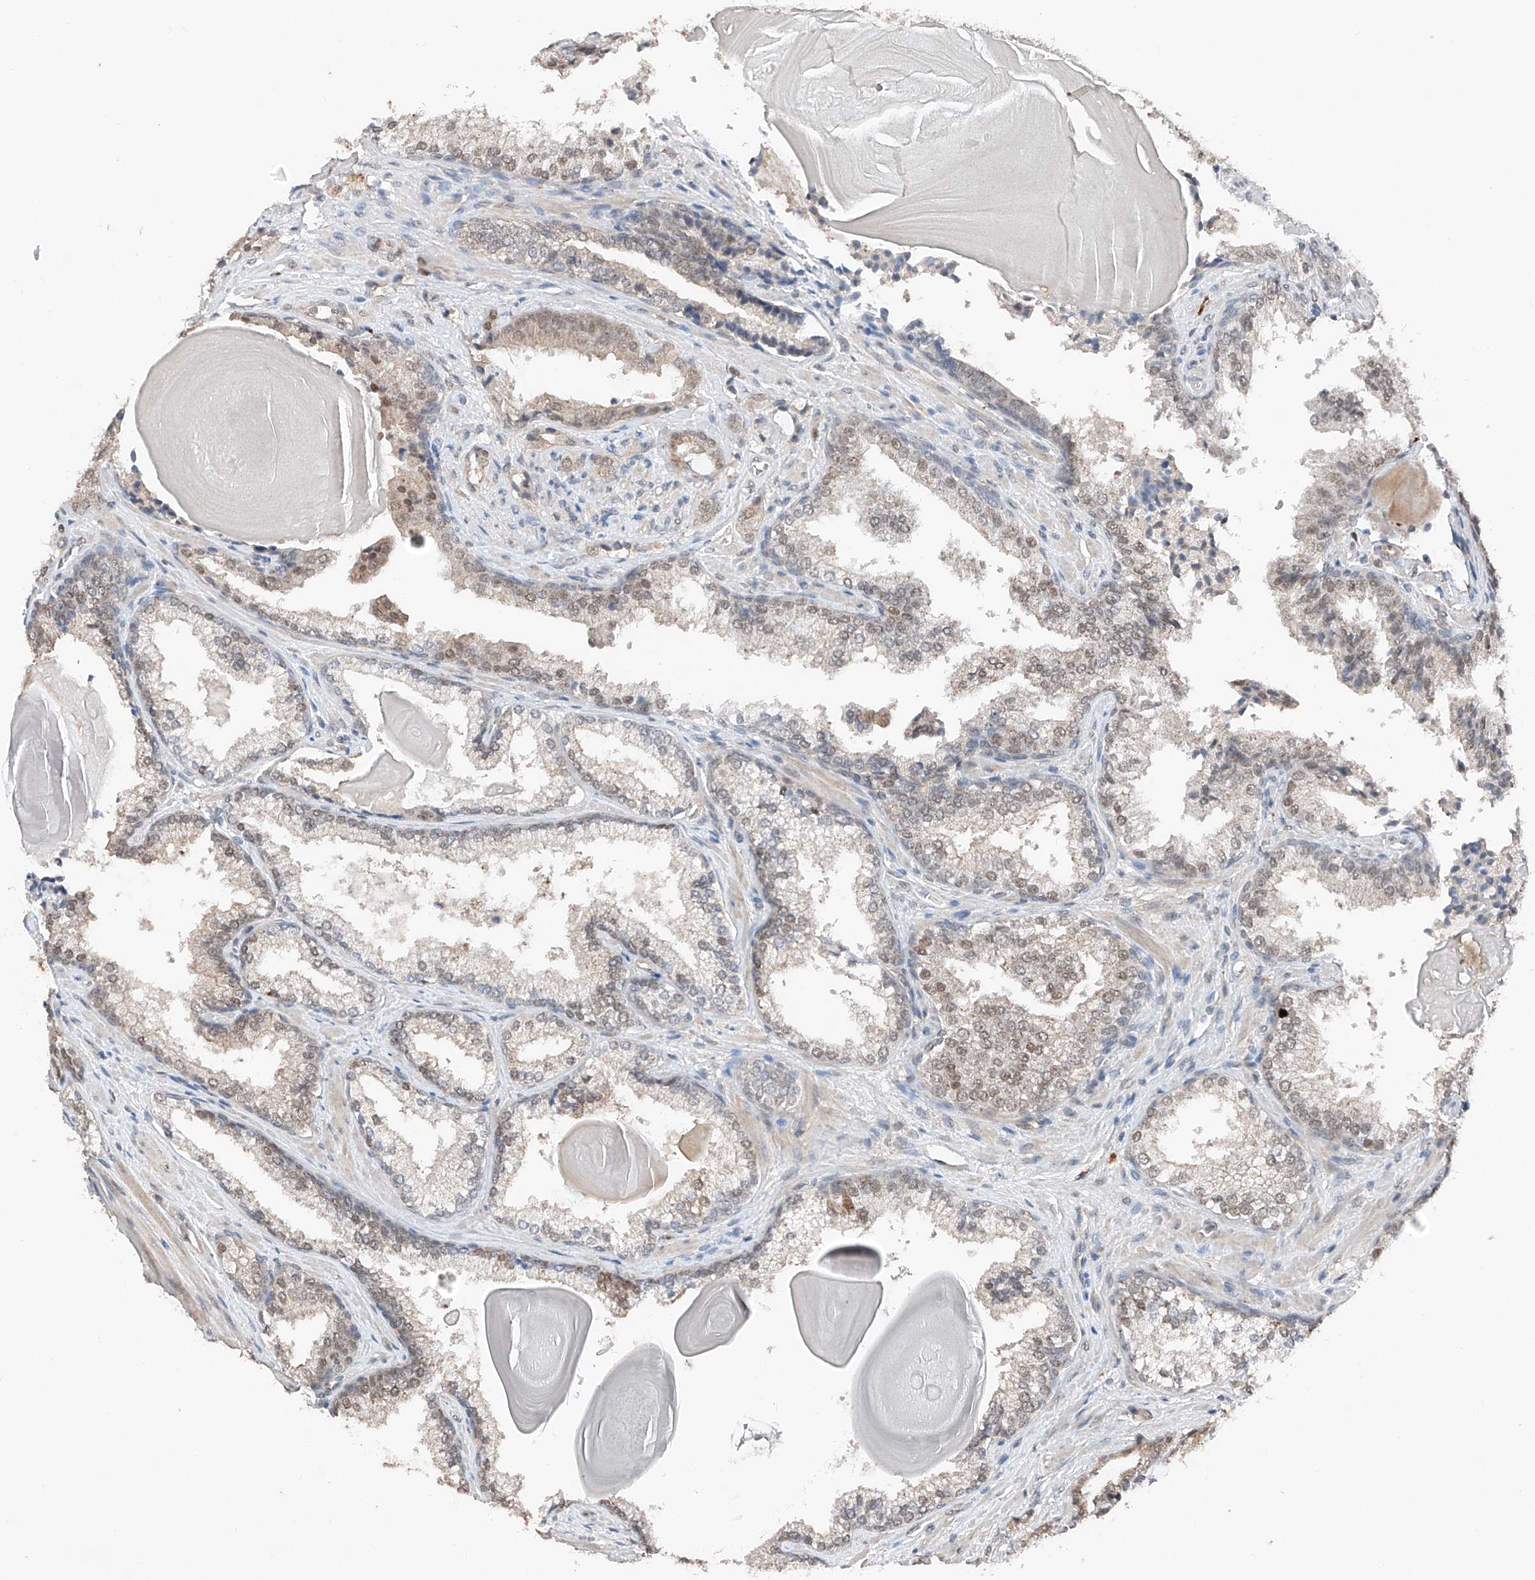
{"staining": {"intensity": "weak", "quantity": "25%-75%", "location": "nuclear"}, "tissue": "prostate cancer", "cell_type": "Tumor cells", "image_type": "cancer", "snomed": [{"axis": "morphology", "description": "Adenocarcinoma, High grade"}, {"axis": "topography", "description": "Prostate"}], "caption": "Prostate cancer (high-grade adenocarcinoma) tissue demonstrates weak nuclear positivity in about 25%-75% of tumor cells, visualized by immunohistochemistry. (Brightfield microscopy of DAB IHC at high magnification).", "gene": "TBX4", "patient": {"sex": "male", "age": 73}}